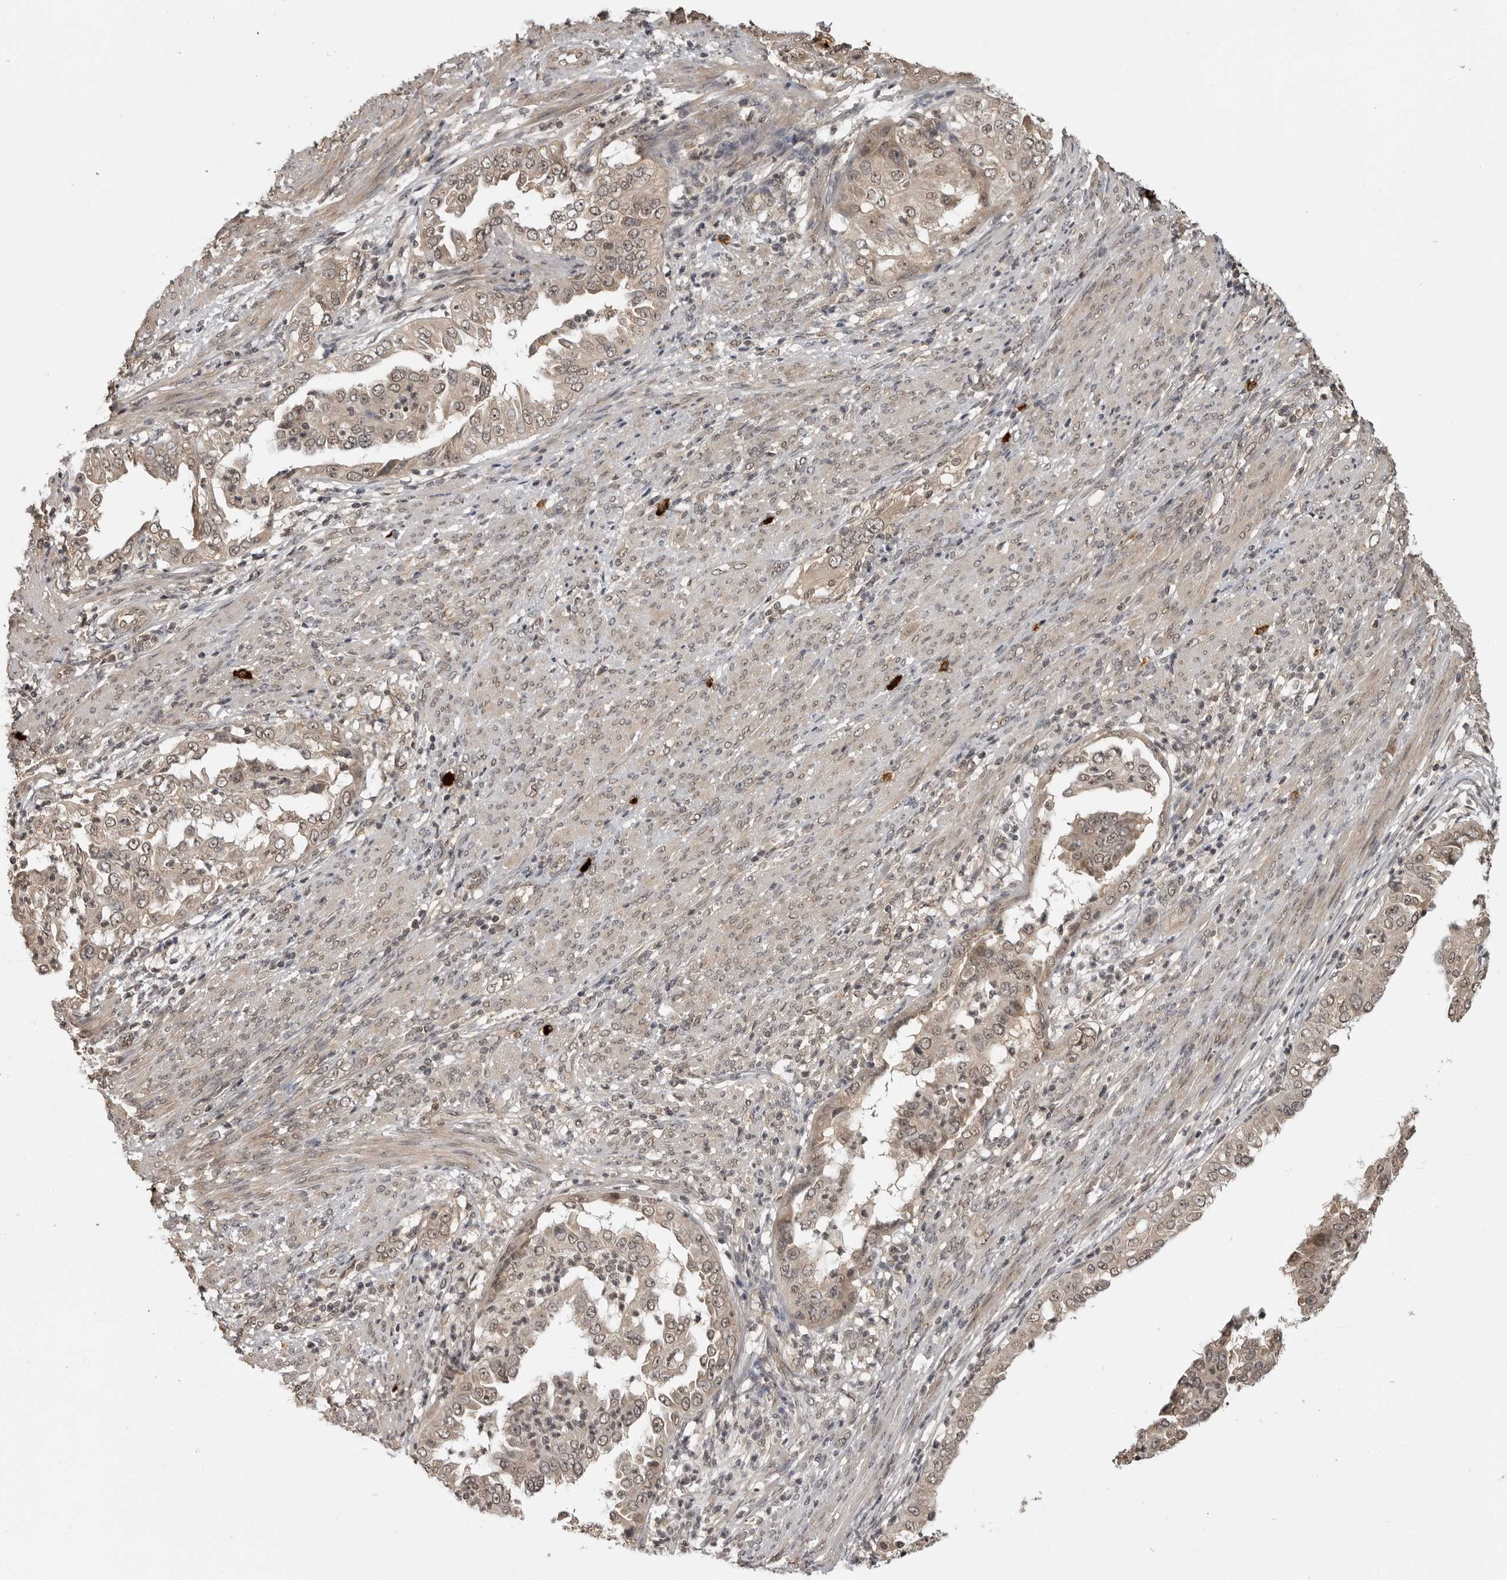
{"staining": {"intensity": "weak", "quantity": "25%-75%", "location": "cytoplasmic/membranous,nuclear"}, "tissue": "endometrial cancer", "cell_type": "Tumor cells", "image_type": "cancer", "snomed": [{"axis": "morphology", "description": "Adenocarcinoma, NOS"}, {"axis": "topography", "description": "Endometrium"}], "caption": "High-power microscopy captured an immunohistochemistry photomicrograph of adenocarcinoma (endometrial), revealing weak cytoplasmic/membranous and nuclear staining in about 25%-75% of tumor cells. (DAB IHC with brightfield microscopy, high magnification).", "gene": "IL24", "patient": {"sex": "female", "age": 85}}